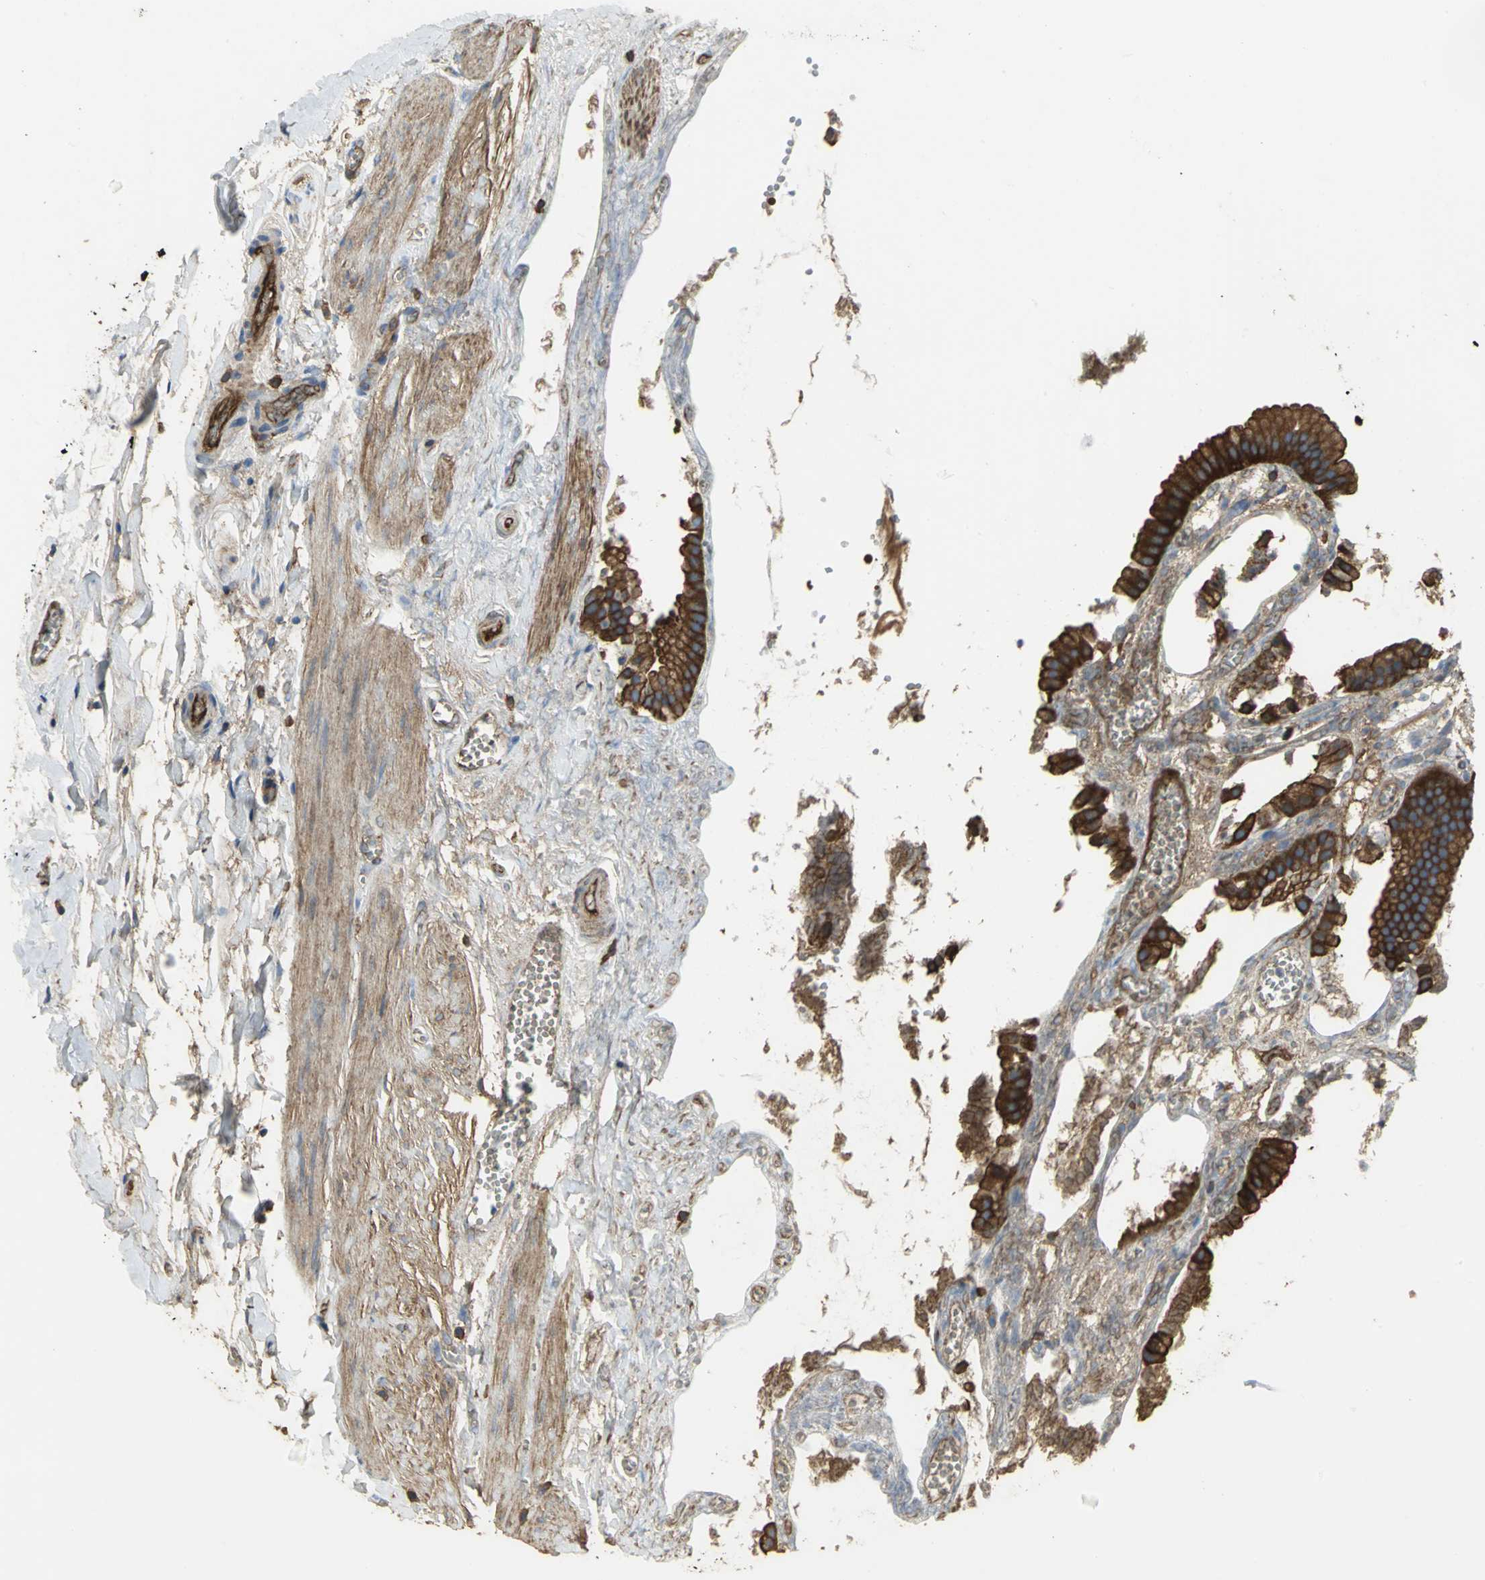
{"staining": {"intensity": "strong", "quantity": ">75%", "location": "cytoplasmic/membranous"}, "tissue": "gallbladder", "cell_type": "Glandular cells", "image_type": "normal", "snomed": [{"axis": "morphology", "description": "Normal tissue, NOS"}, {"axis": "topography", "description": "Gallbladder"}], "caption": "Gallbladder stained with IHC exhibits strong cytoplasmic/membranous positivity in about >75% of glandular cells. The protein is stained brown, and the nuclei are stained in blue (DAB IHC with brightfield microscopy, high magnification).", "gene": "FLNB", "patient": {"sex": "female", "age": 63}}